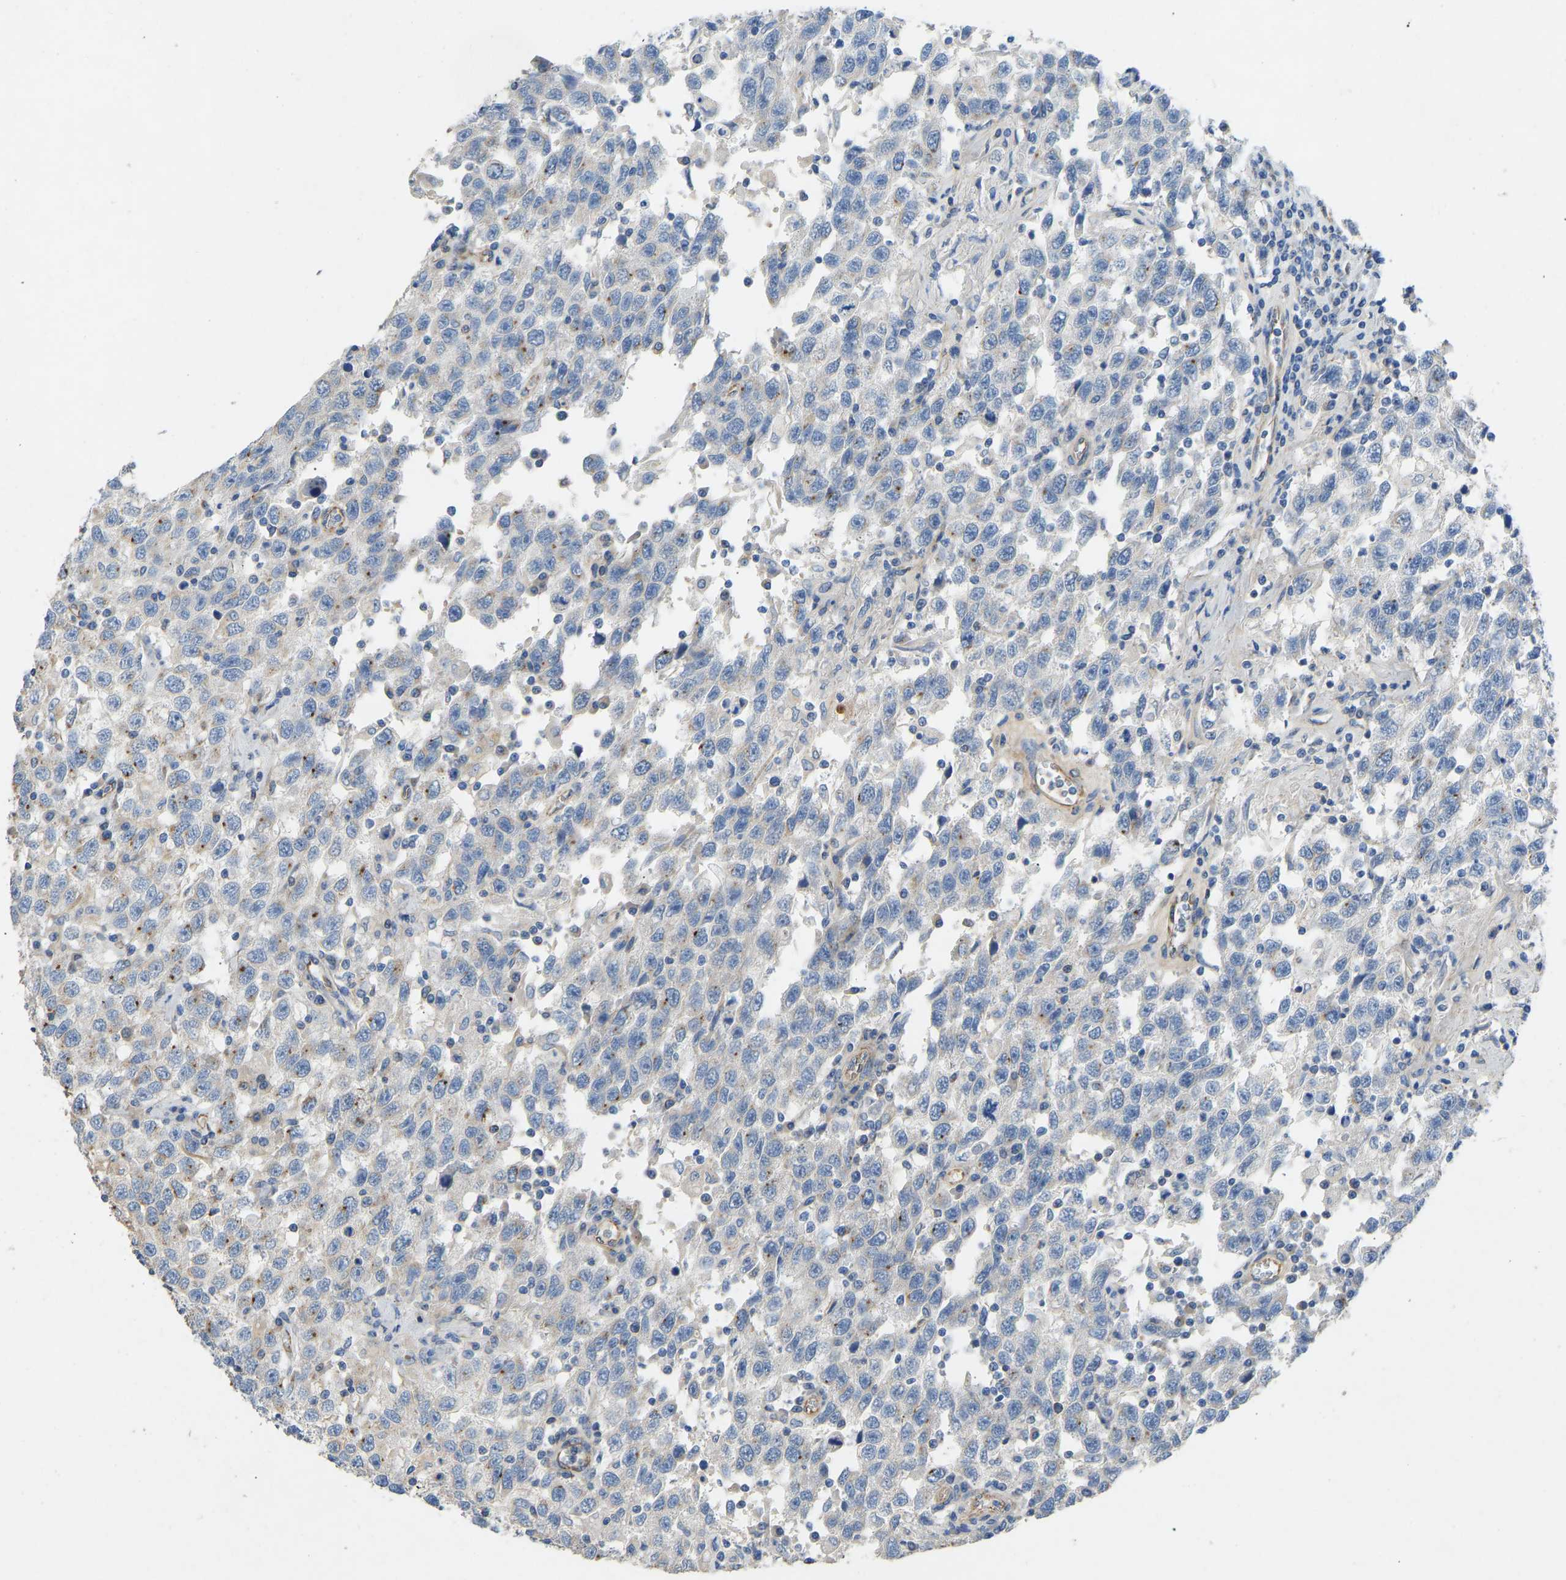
{"staining": {"intensity": "weak", "quantity": "<25%", "location": "cytoplasmic/membranous"}, "tissue": "testis cancer", "cell_type": "Tumor cells", "image_type": "cancer", "snomed": [{"axis": "morphology", "description": "Seminoma, NOS"}, {"axis": "topography", "description": "Testis"}], "caption": "A photomicrograph of seminoma (testis) stained for a protein displays no brown staining in tumor cells.", "gene": "TECTA", "patient": {"sex": "male", "age": 41}}